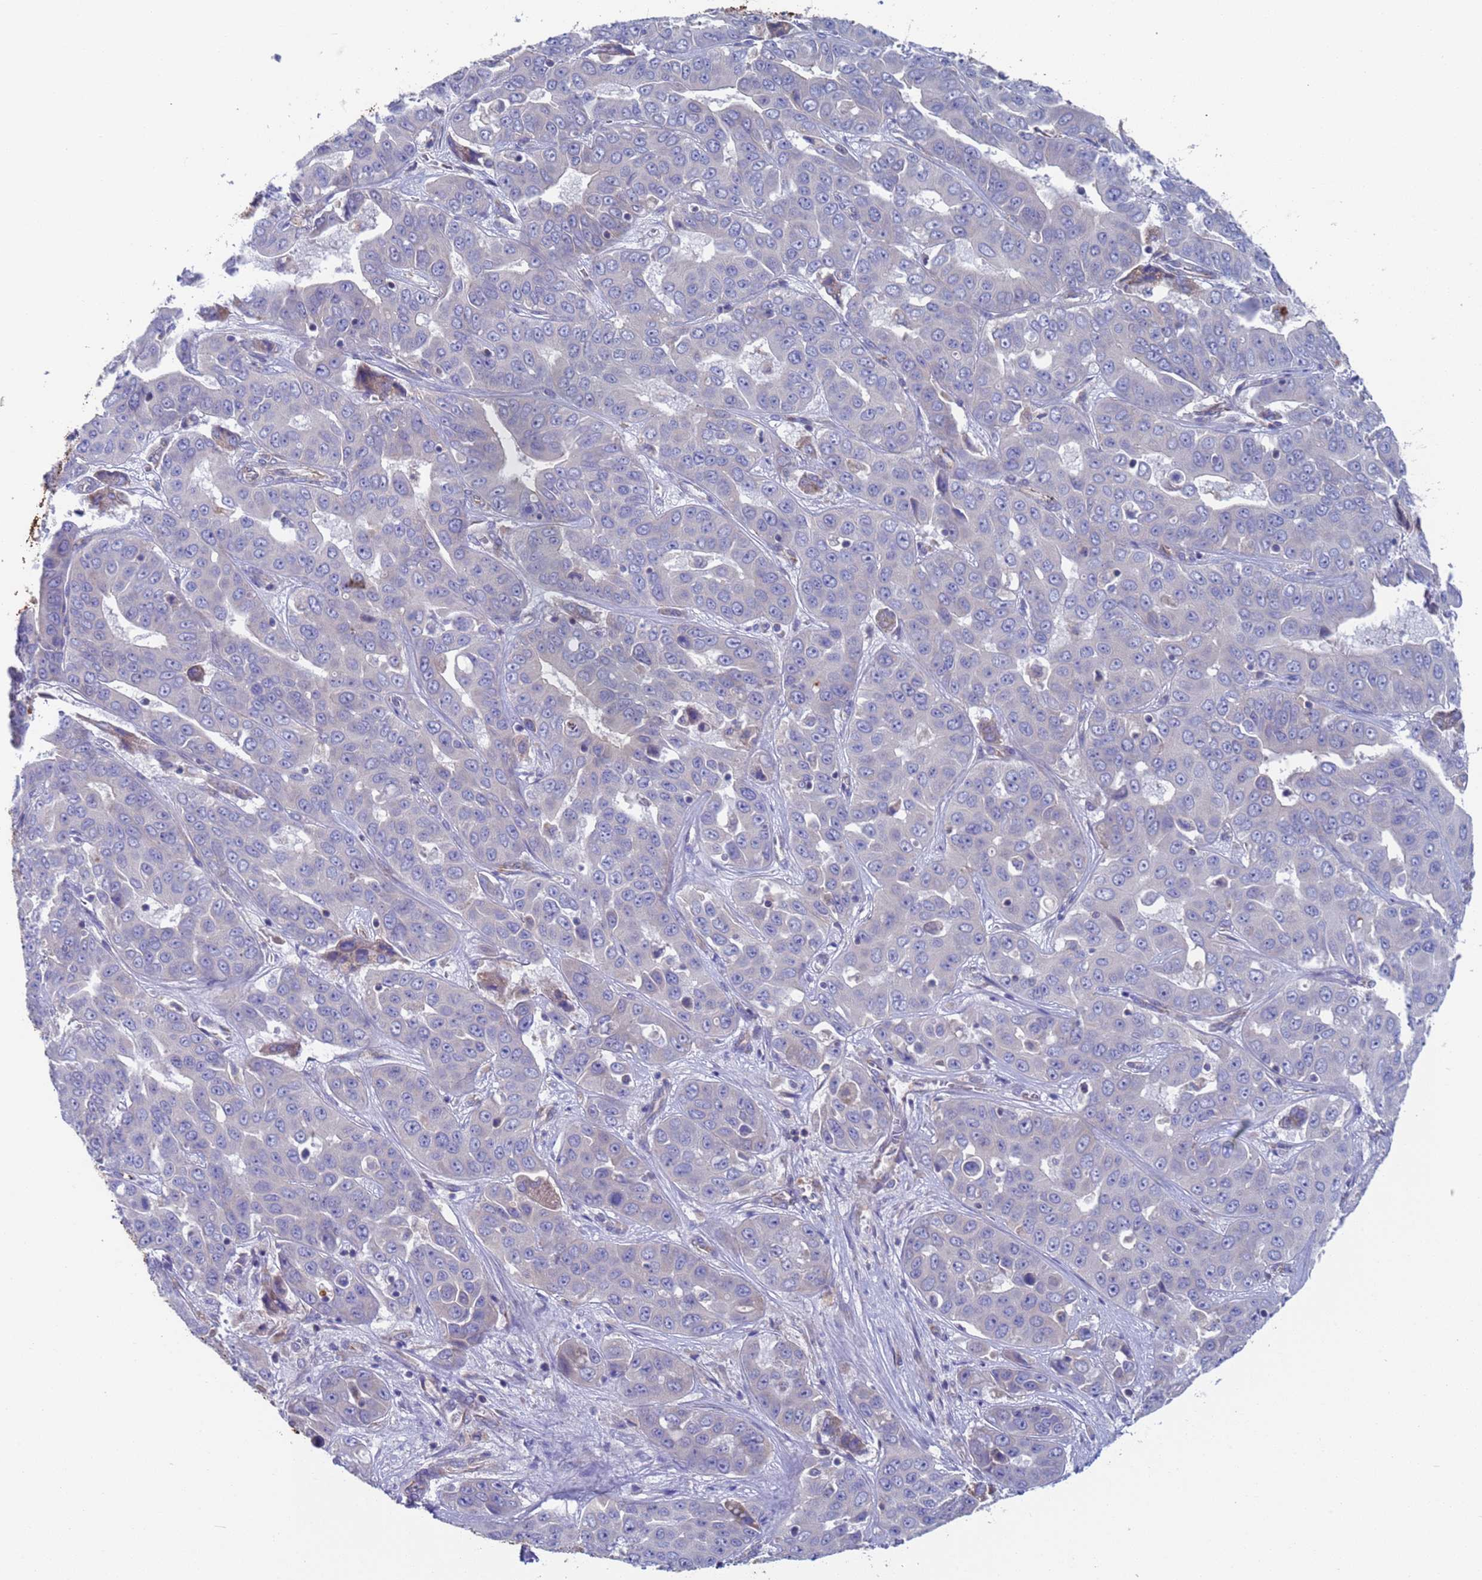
{"staining": {"intensity": "negative", "quantity": "none", "location": "none"}, "tissue": "liver cancer", "cell_type": "Tumor cells", "image_type": "cancer", "snomed": [{"axis": "morphology", "description": "Cholangiocarcinoma"}, {"axis": "topography", "description": "Liver"}], "caption": "This is an immunohistochemistry micrograph of liver cancer (cholangiocarcinoma). There is no staining in tumor cells.", "gene": "PET117", "patient": {"sex": "female", "age": 52}}